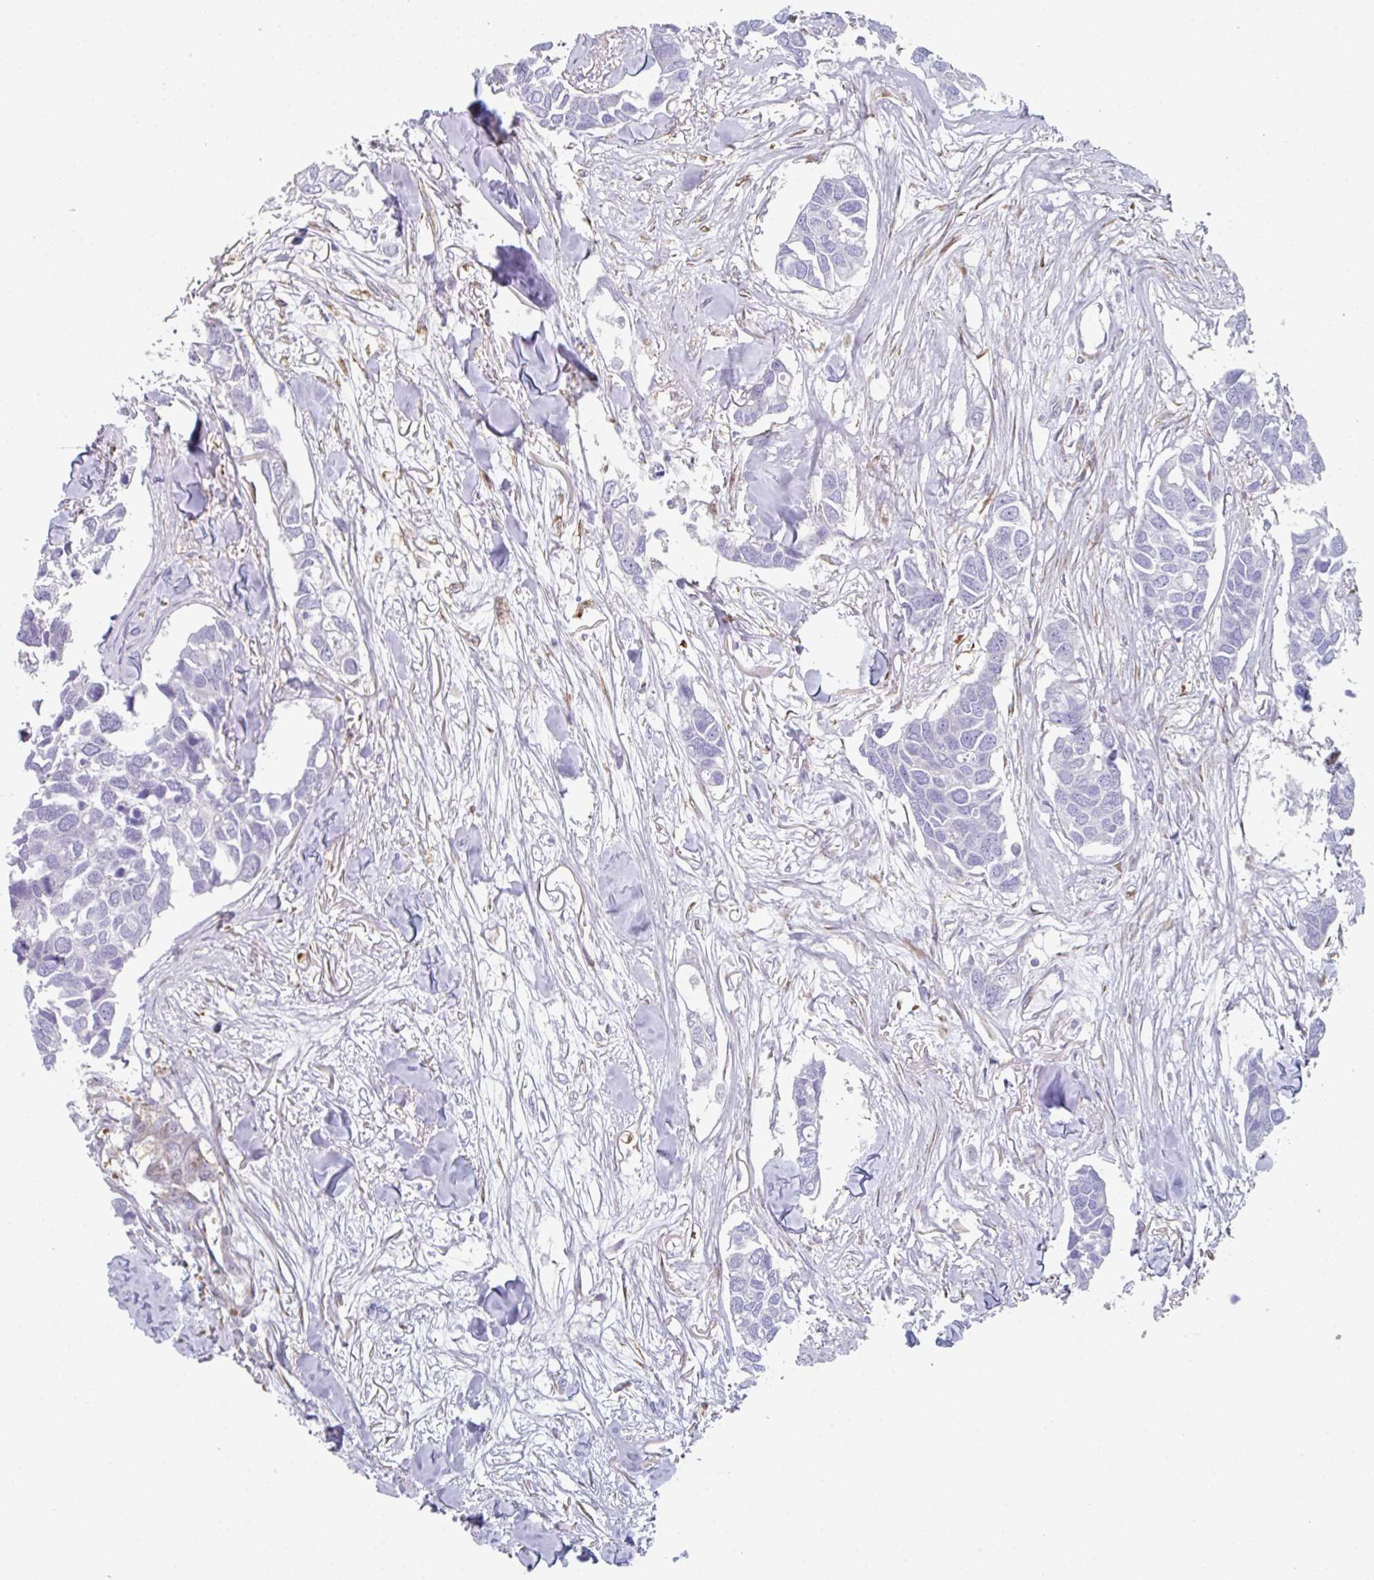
{"staining": {"intensity": "negative", "quantity": "none", "location": "none"}, "tissue": "breast cancer", "cell_type": "Tumor cells", "image_type": "cancer", "snomed": [{"axis": "morphology", "description": "Duct carcinoma"}, {"axis": "topography", "description": "Breast"}], "caption": "Tumor cells show no significant positivity in breast invasive ductal carcinoma.", "gene": "AMPD2", "patient": {"sex": "female", "age": 83}}